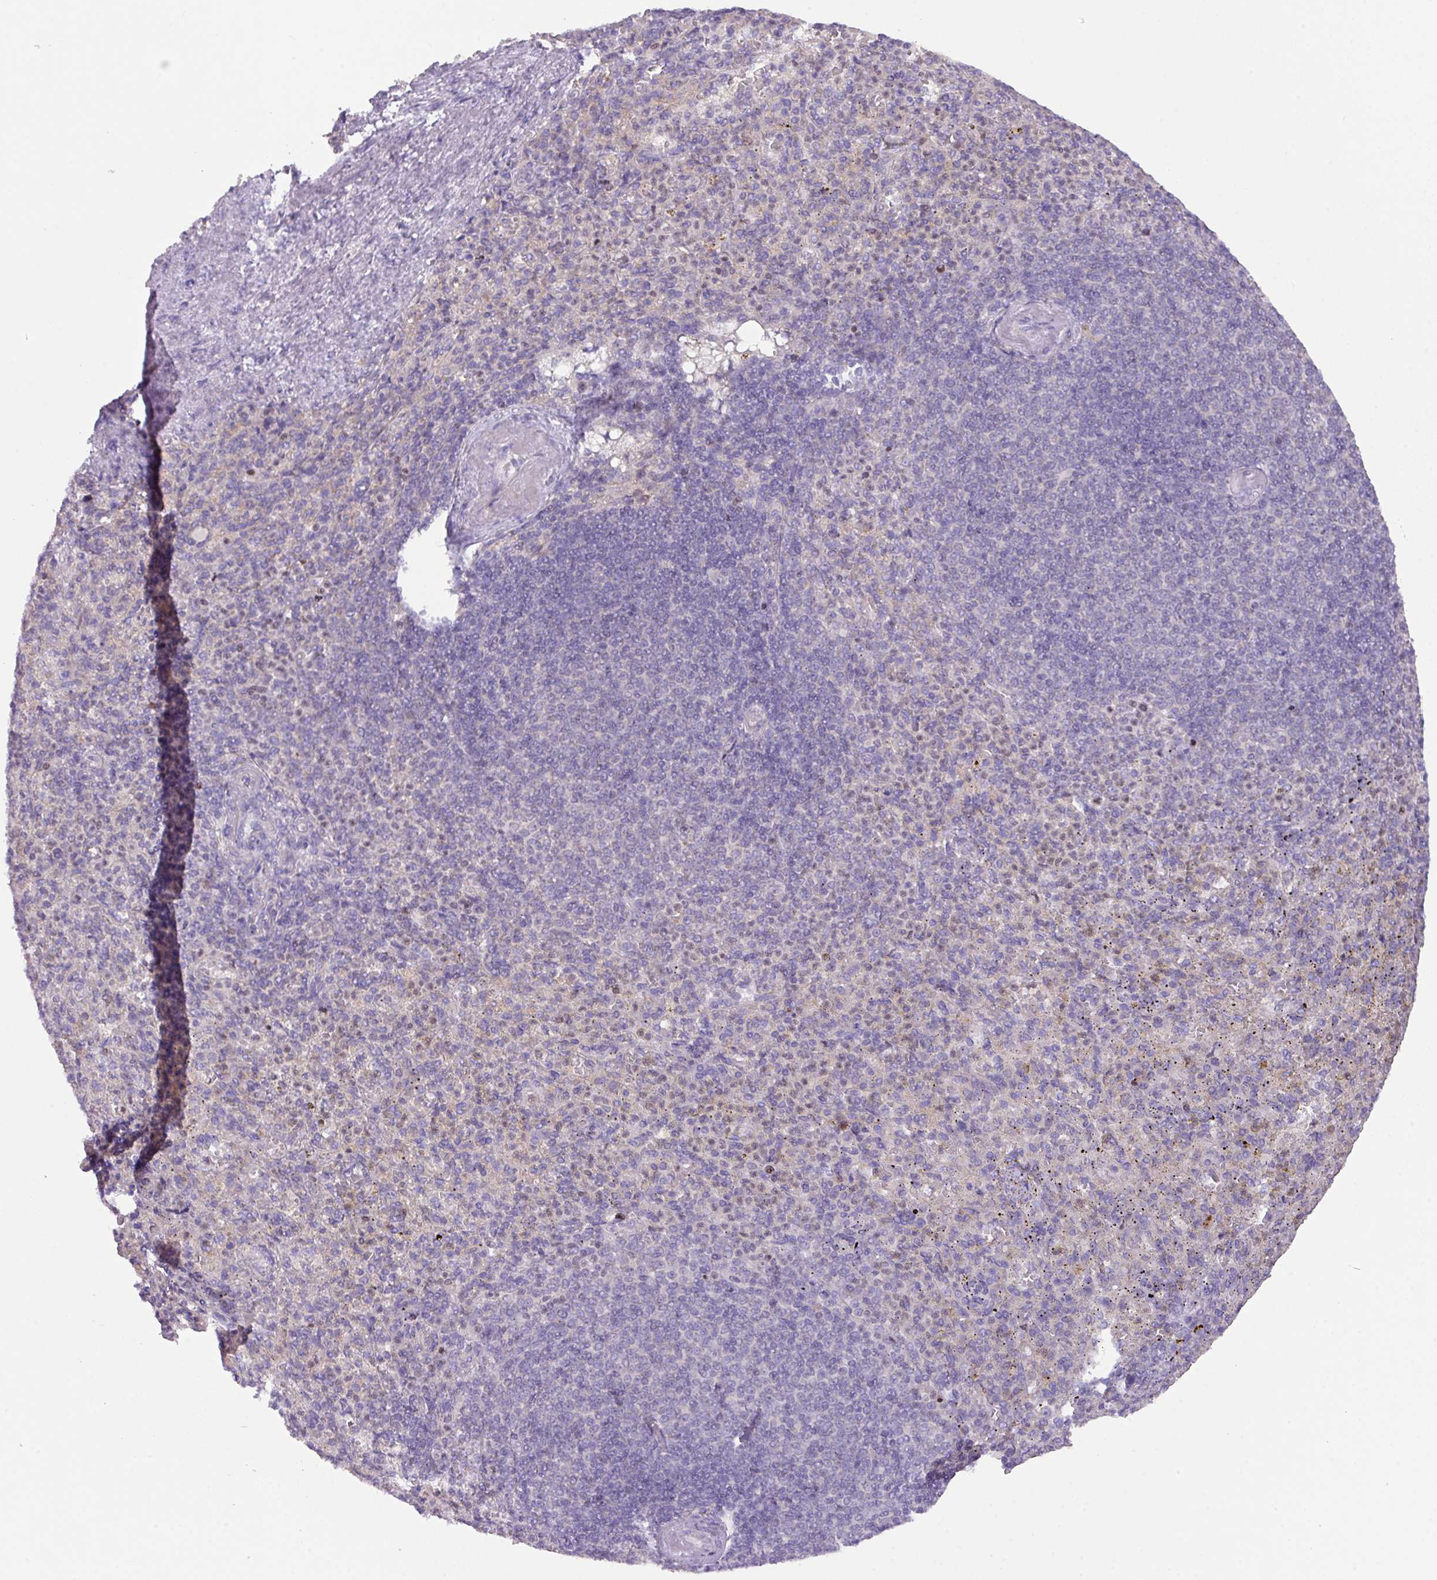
{"staining": {"intensity": "negative", "quantity": "none", "location": "none"}, "tissue": "spleen", "cell_type": "Cells in red pulp", "image_type": "normal", "snomed": [{"axis": "morphology", "description": "Normal tissue, NOS"}, {"axis": "topography", "description": "Spleen"}], "caption": "Cells in red pulp show no significant protein positivity in benign spleen. (Stains: DAB (3,3'-diaminobenzidine) immunohistochemistry (IHC) with hematoxylin counter stain, Microscopy: brightfield microscopy at high magnification).", "gene": "ZNF394", "patient": {"sex": "female", "age": 74}}